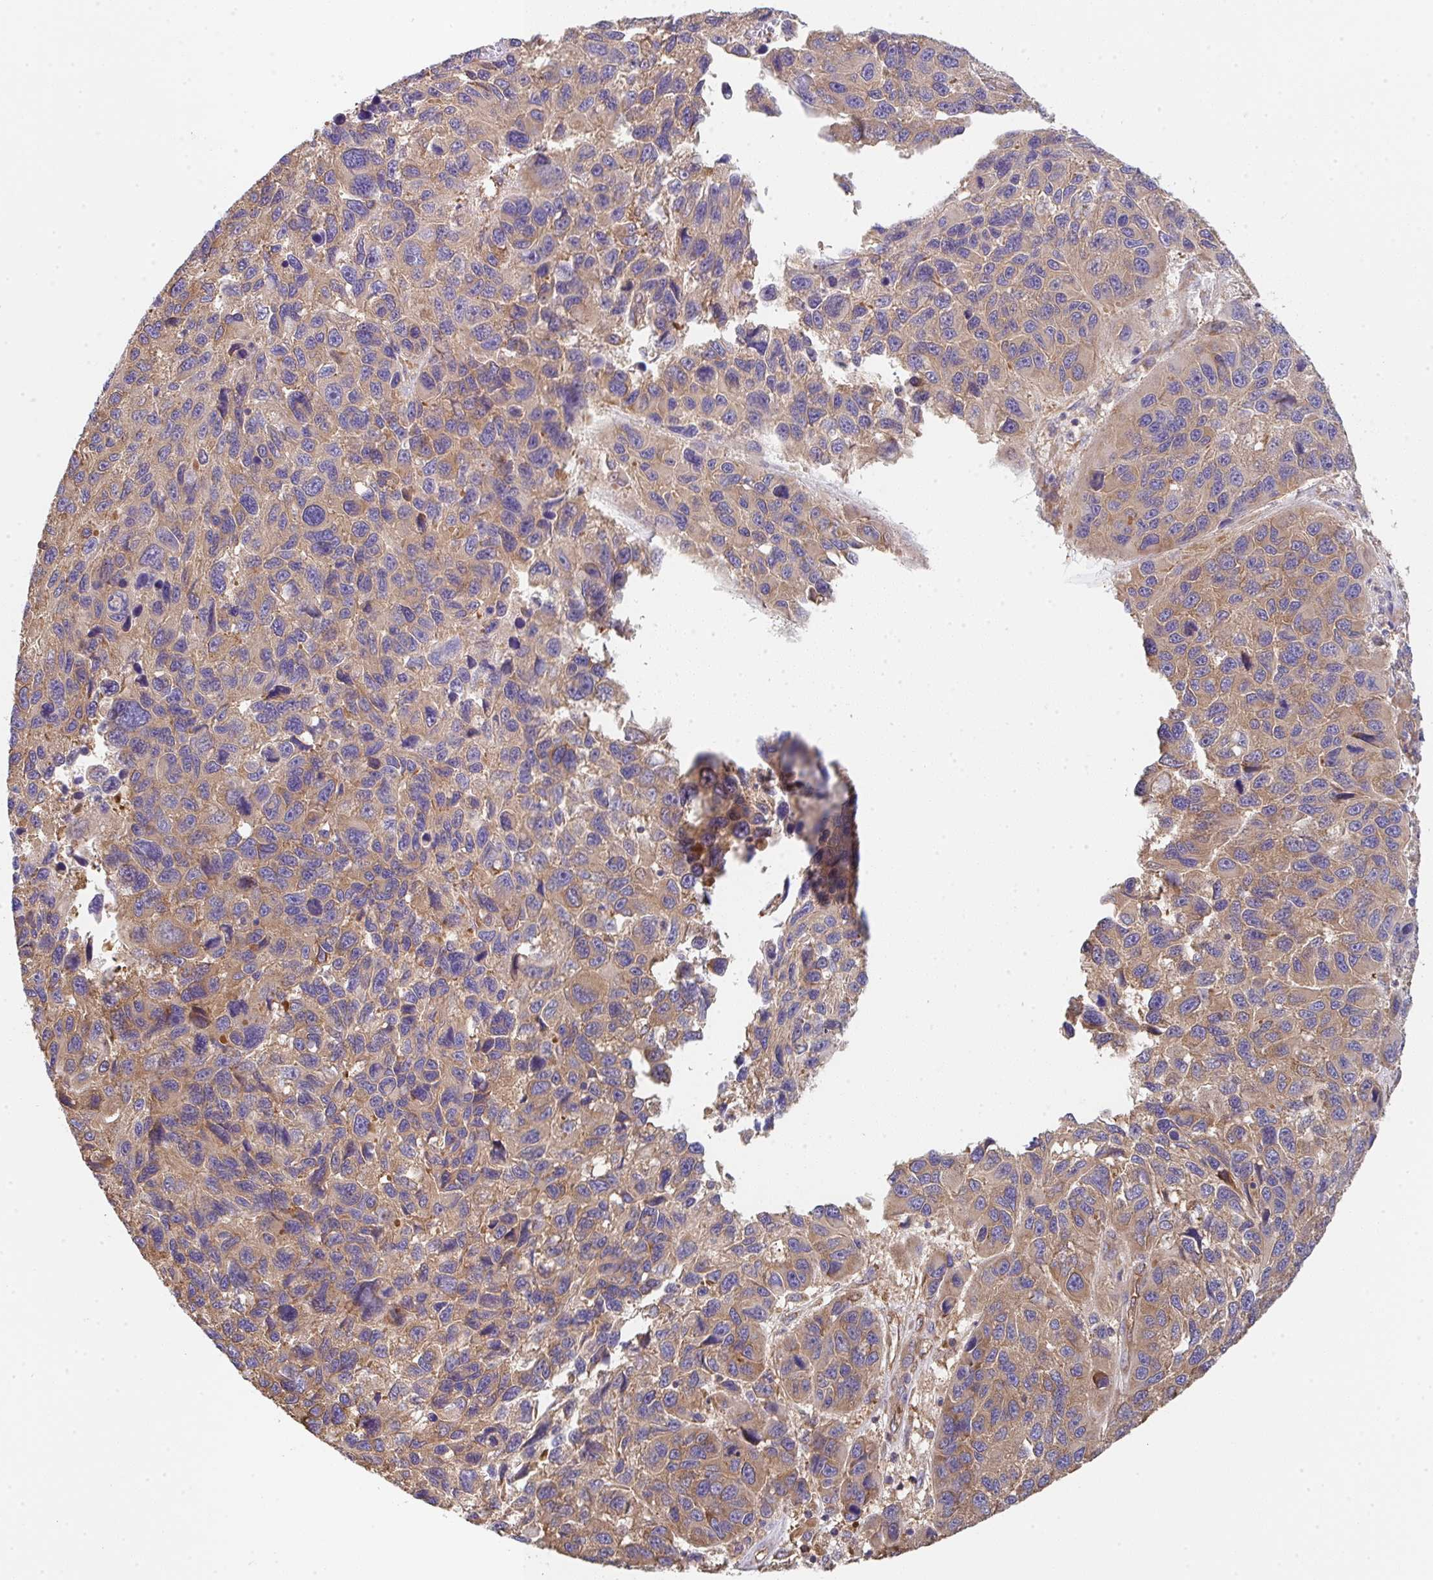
{"staining": {"intensity": "moderate", "quantity": ">75%", "location": "cytoplasmic/membranous"}, "tissue": "melanoma", "cell_type": "Tumor cells", "image_type": "cancer", "snomed": [{"axis": "morphology", "description": "Malignant melanoma, NOS"}, {"axis": "topography", "description": "Skin"}], "caption": "Protein staining exhibits moderate cytoplasmic/membranous expression in about >75% of tumor cells in malignant melanoma.", "gene": "TMEM229A", "patient": {"sex": "male", "age": 53}}